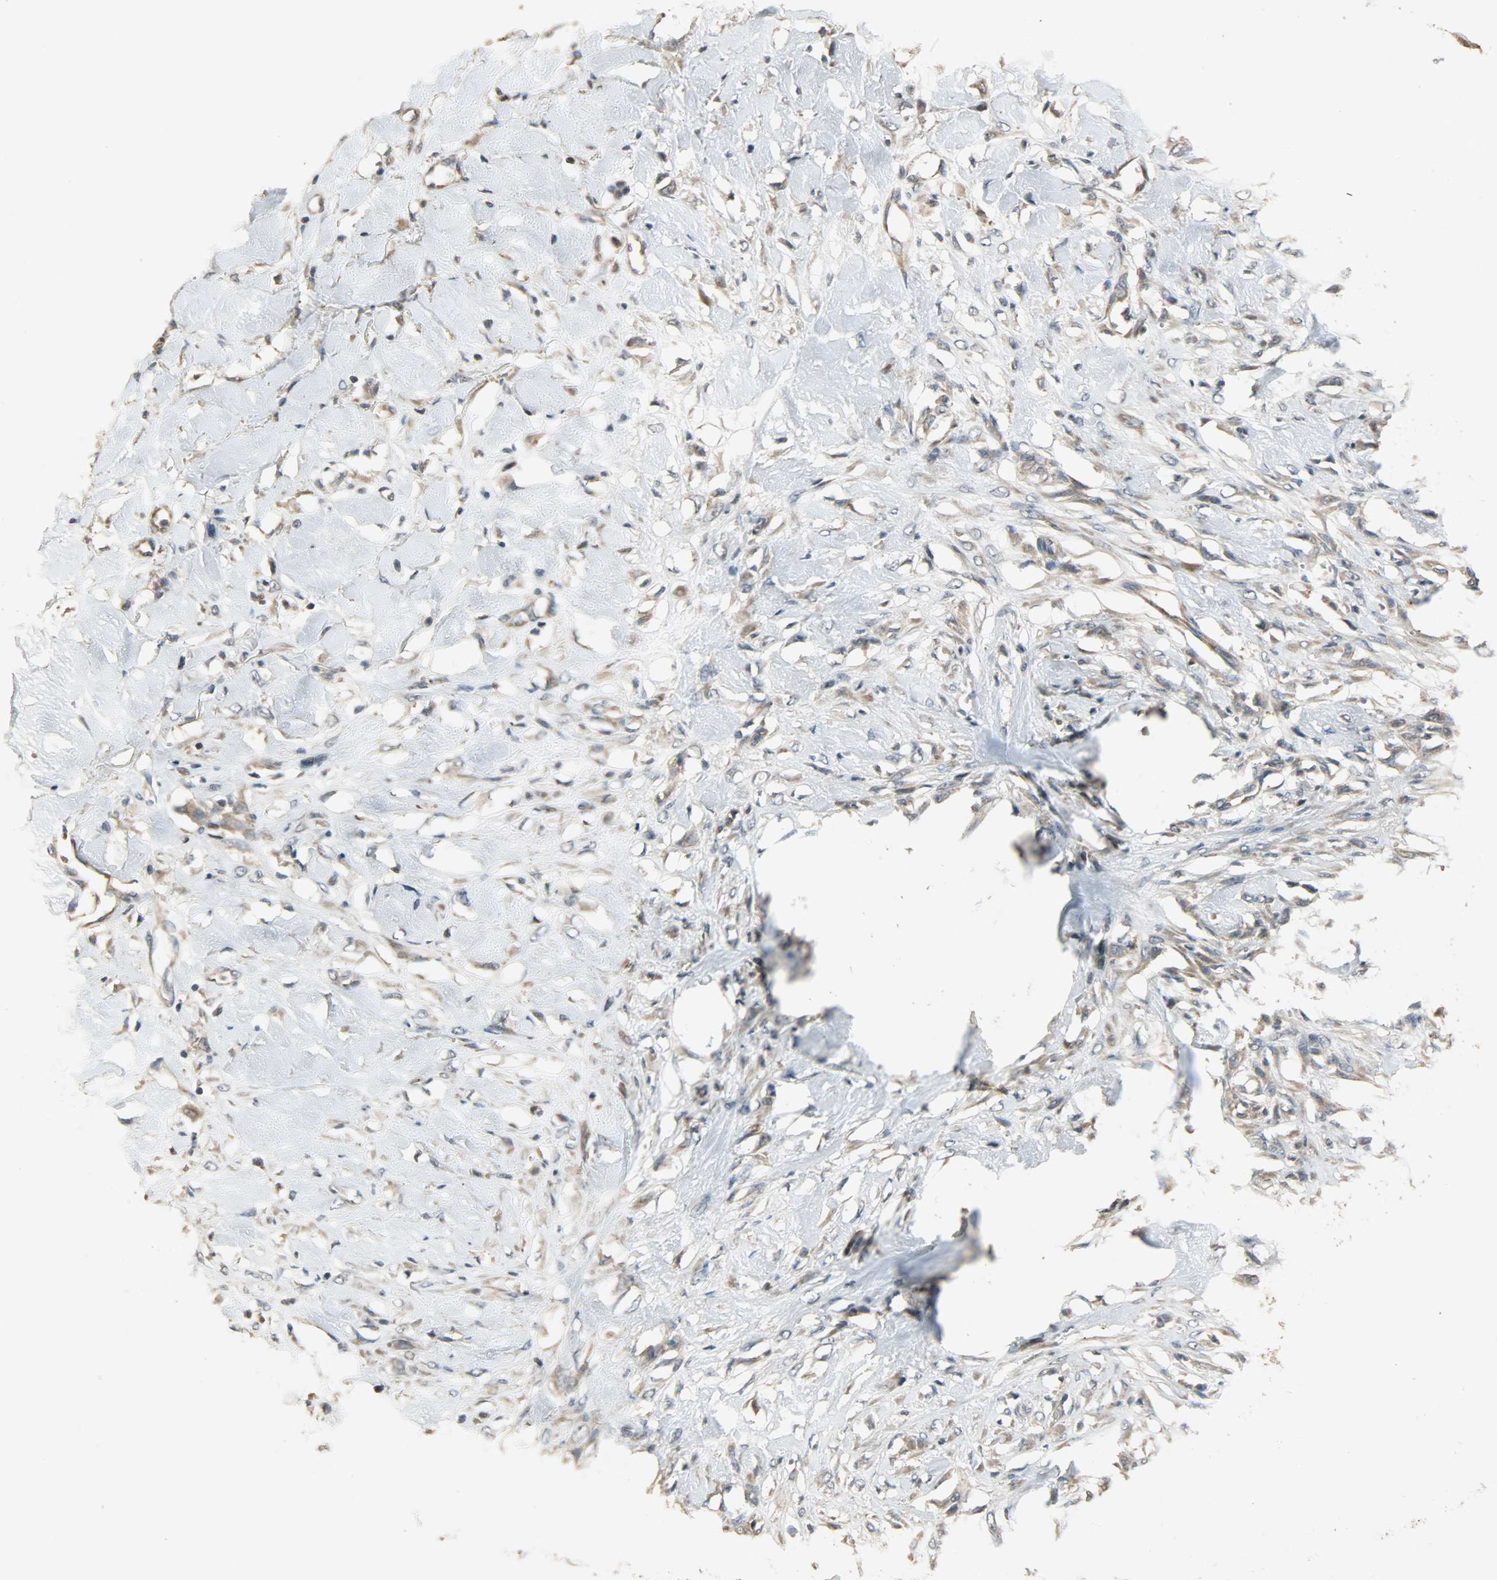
{"staining": {"intensity": "weak", "quantity": ">75%", "location": "cytoplasmic/membranous"}, "tissue": "skin cancer", "cell_type": "Tumor cells", "image_type": "cancer", "snomed": [{"axis": "morphology", "description": "Normal tissue, NOS"}, {"axis": "morphology", "description": "Squamous cell carcinoma, NOS"}, {"axis": "topography", "description": "Skin"}], "caption": "DAB immunohistochemical staining of human squamous cell carcinoma (skin) reveals weak cytoplasmic/membranous protein positivity in about >75% of tumor cells. Using DAB (3,3'-diaminobenzidine) (brown) and hematoxylin (blue) stains, captured at high magnification using brightfield microscopy.", "gene": "CDKN2C", "patient": {"sex": "female", "age": 59}}